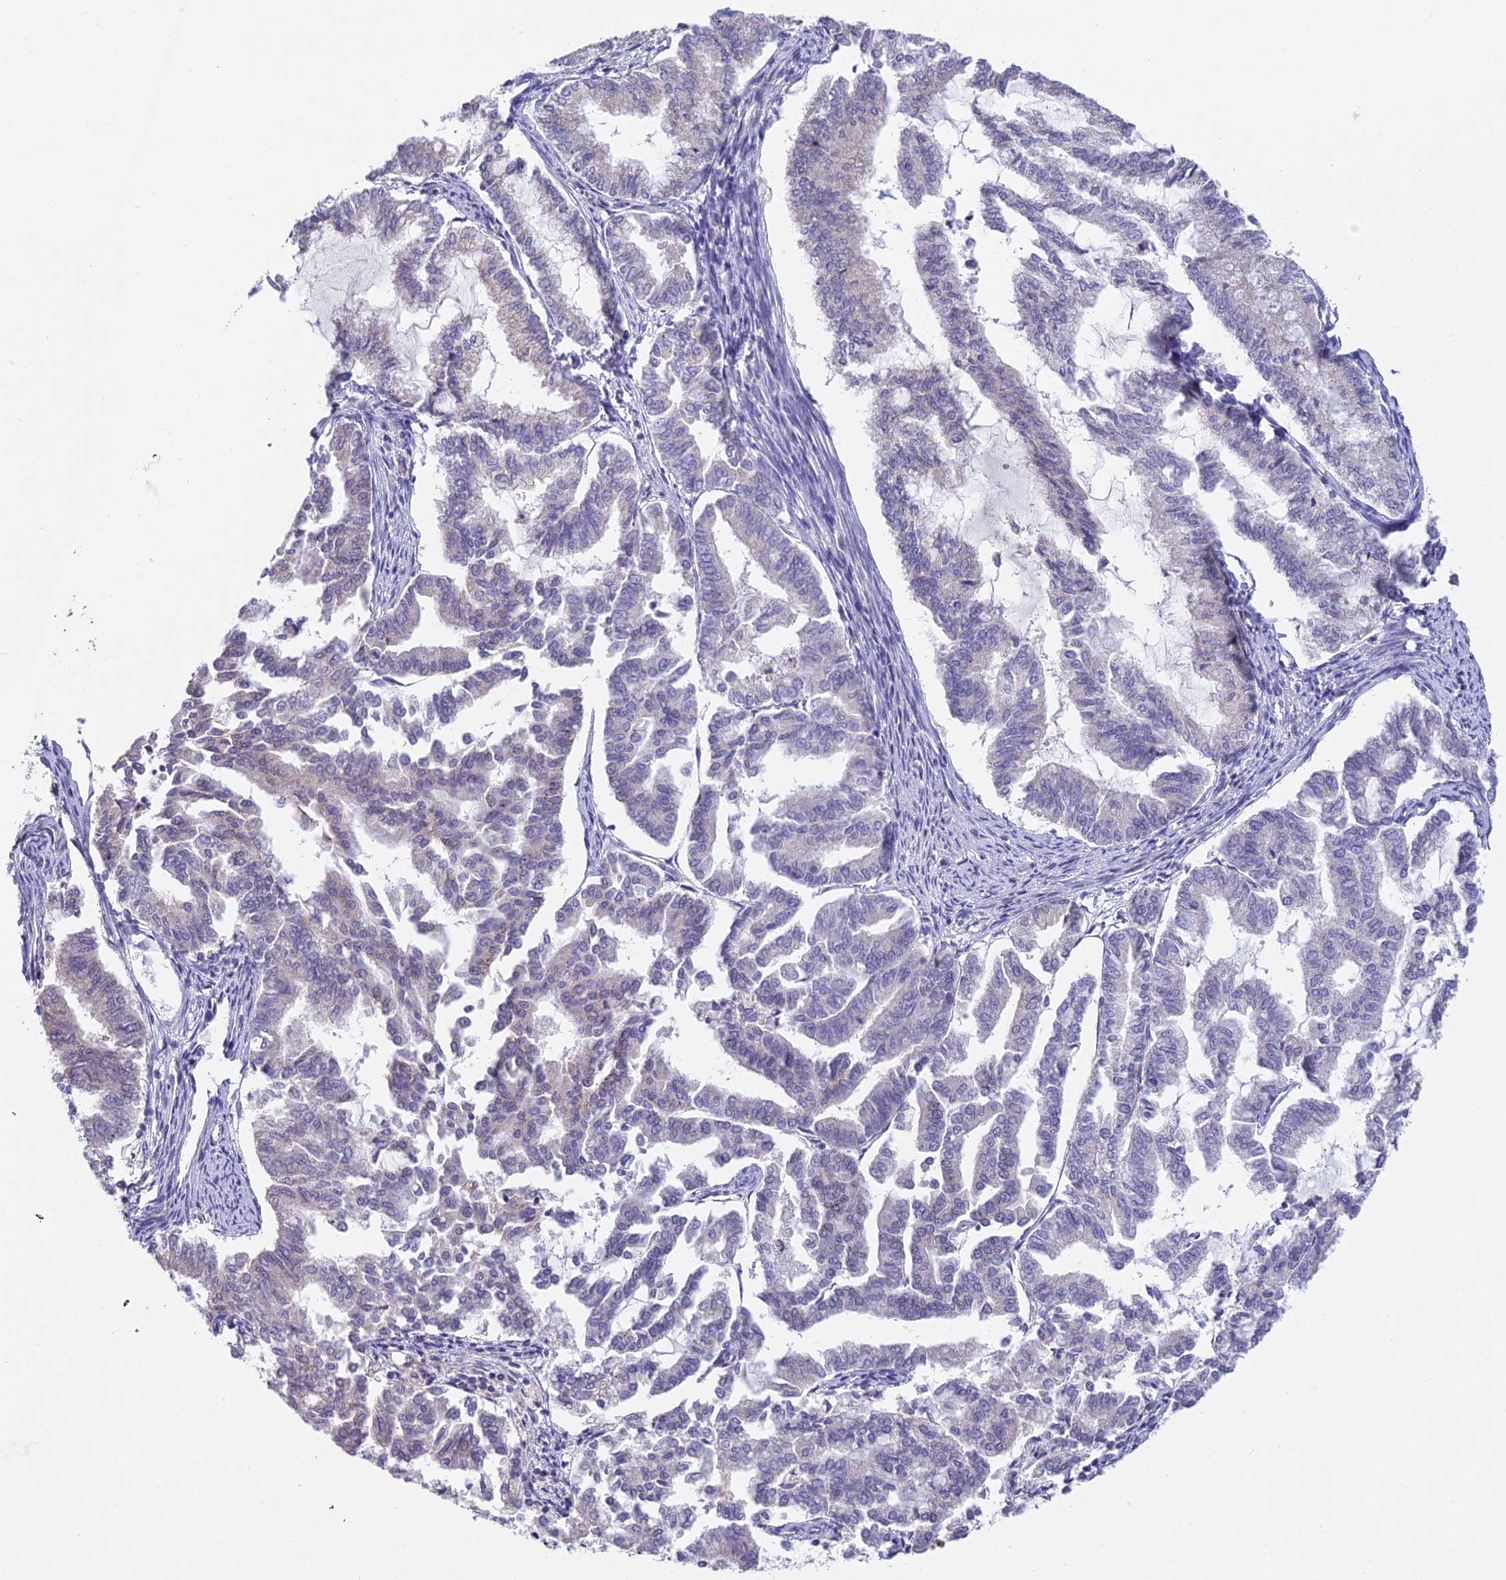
{"staining": {"intensity": "negative", "quantity": "none", "location": "none"}, "tissue": "endometrial cancer", "cell_type": "Tumor cells", "image_type": "cancer", "snomed": [{"axis": "morphology", "description": "Adenocarcinoma, NOS"}, {"axis": "topography", "description": "Endometrium"}], "caption": "A photomicrograph of endometrial adenocarcinoma stained for a protein exhibits no brown staining in tumor cells.", "gene": "CFAP206", "patient": {"sex": "female", "age": 79}}